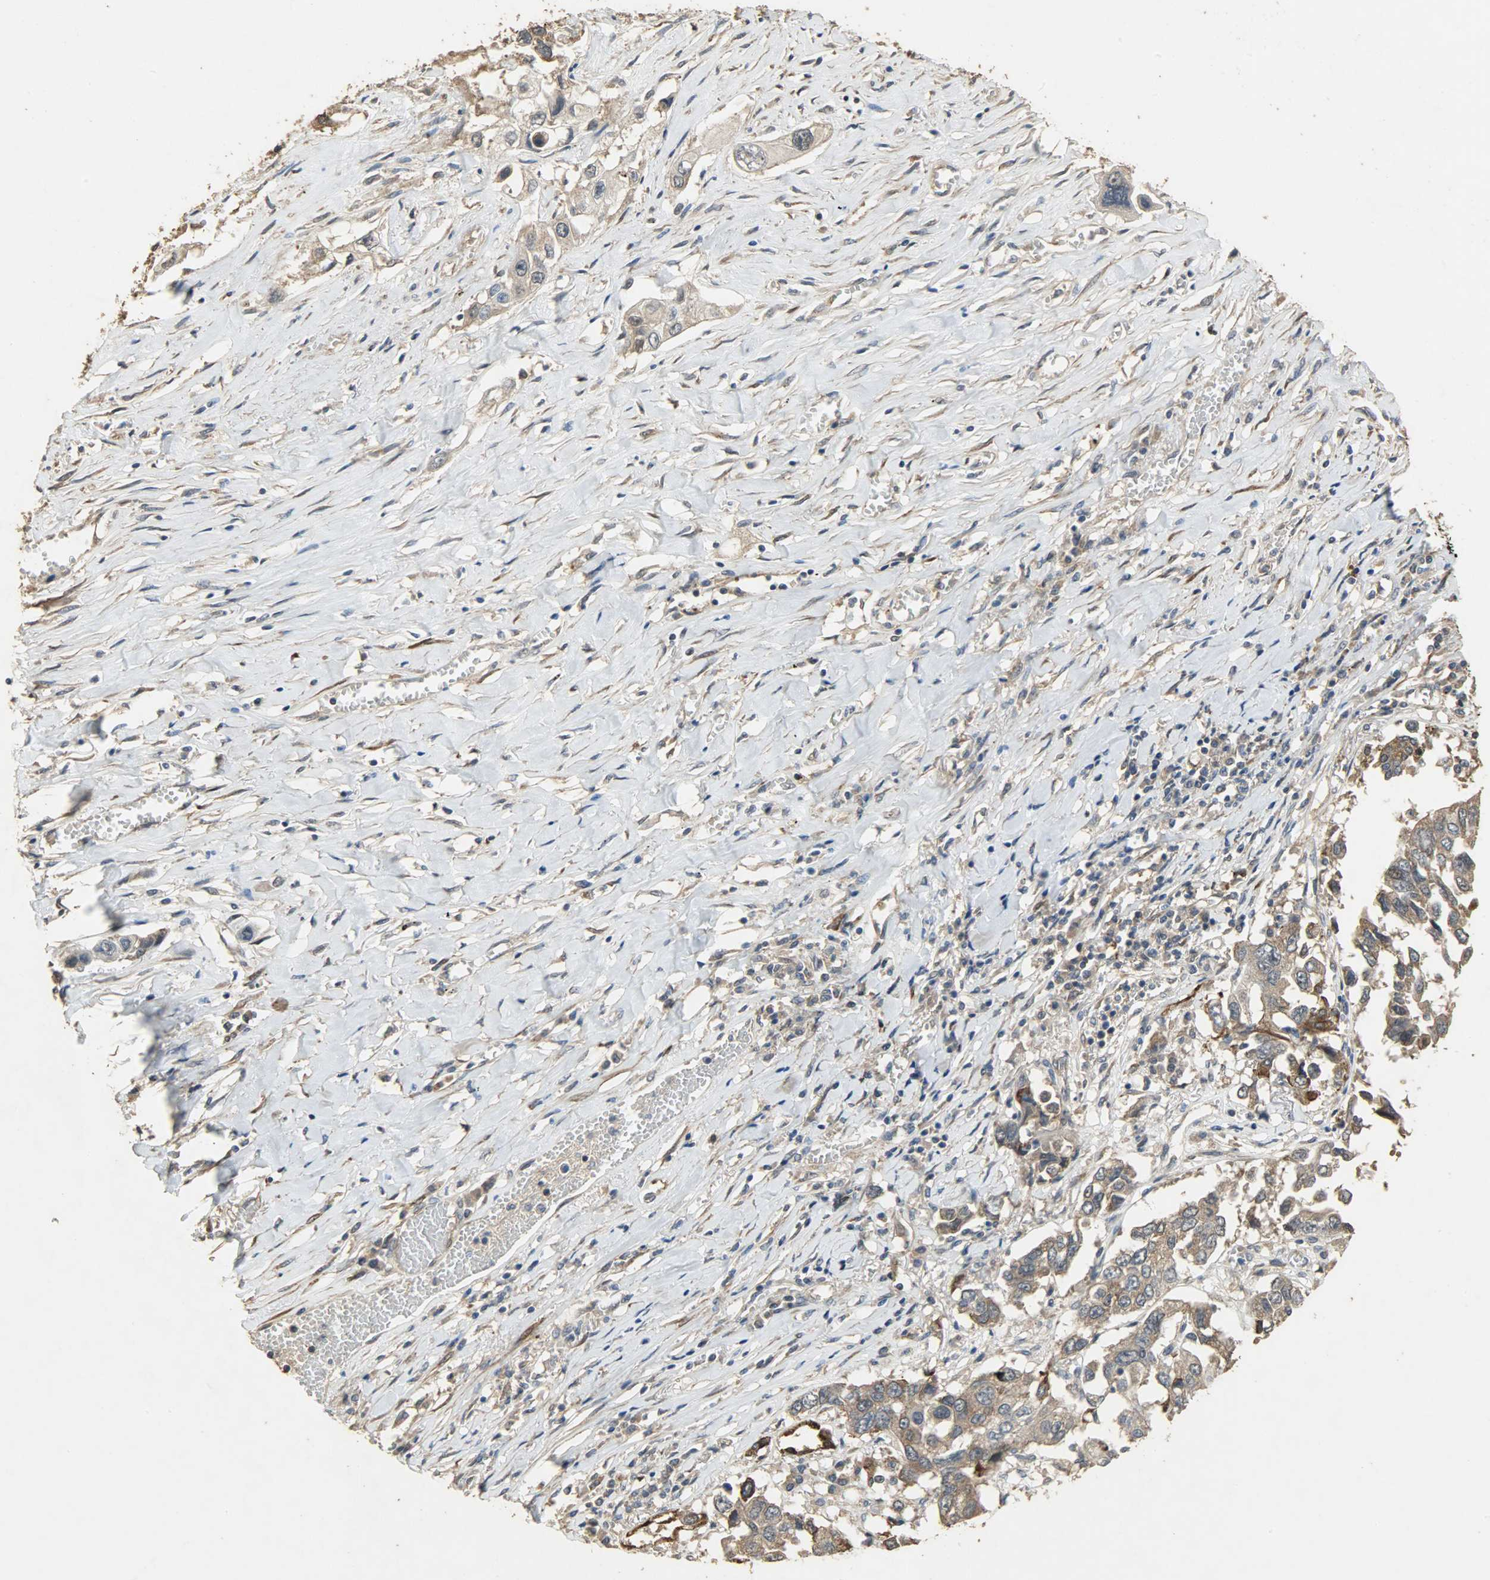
{"staining": {"intensity": "moderate", "quantity": ">75%", "location": "cytoplasmic/membranous"}, "tissue": "lung cancer", "cell_type": "Tumor cells", "image_type": "cancer", "snomed": [{"axis": "morphology", "description": "Squamous cell carcinoma, NOS"}, {"axis": "topography", "description": "Lung"}], "caption": "Tumor cells exhibit moderate cytoplasmic/membranous positivity in approximately >75% of cells in lung squamous cell carcinoma.", "gene": "CDKN2C", "patient": {"sex": "male", "age": 71}}